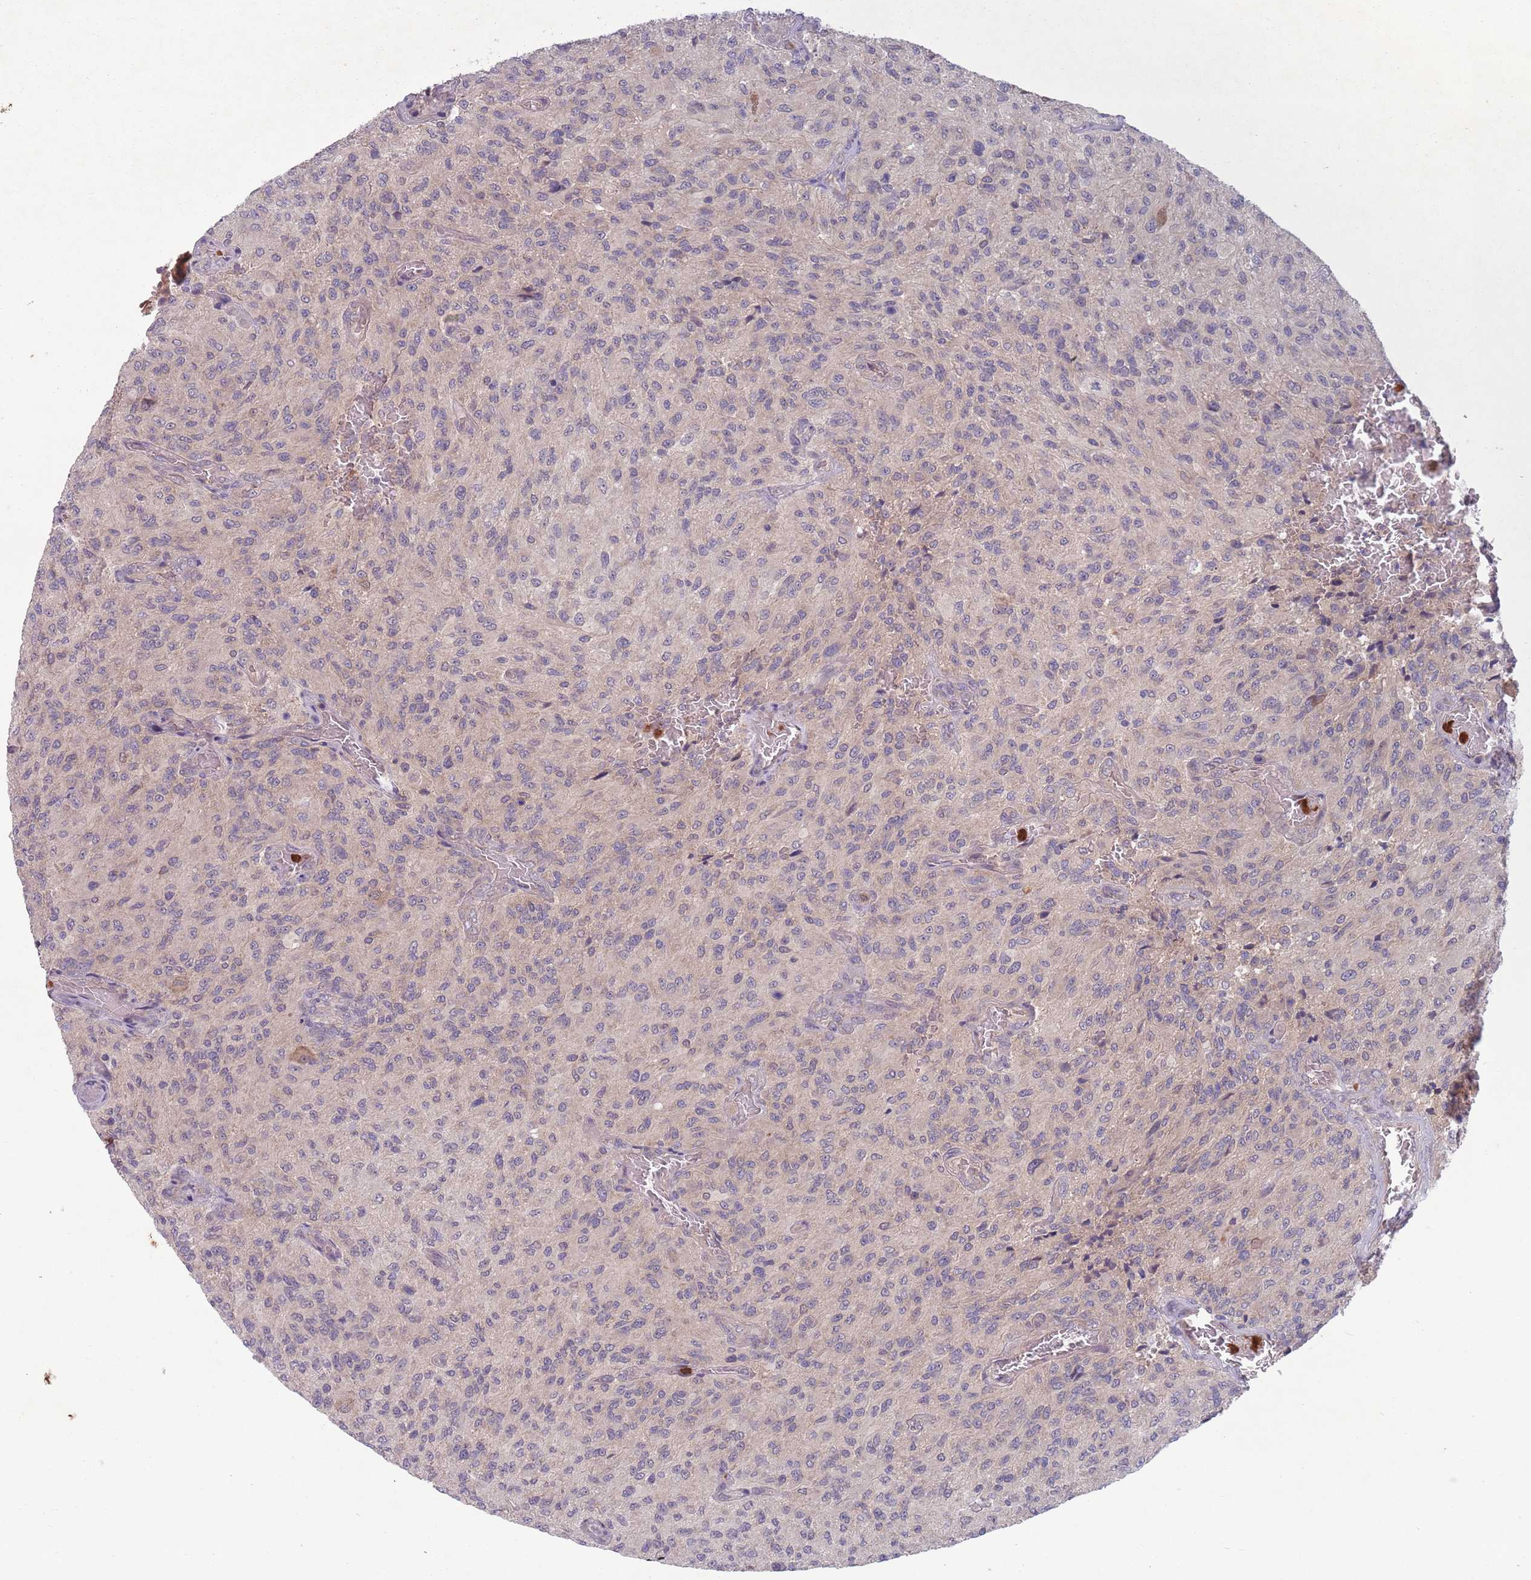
{"staining": {"intensity": "negative", "quantity": "none", "location": "none"}, "tissue": "glioma", "cell_type": "Tumor cells", "image_type": "cancer", "snomed": [{"axis": "morphology", "description": "Normal tissue, NOS"}, {"axis": "morphology", "description": "Glioma, malignant, High grade"}, {"axis": "topography", "description": "Cerebral cortex"}], "caption": "This image is of malignant glioma (high-grade) stained with IHC to label a protein in brown with the nuclei are counter-stained blue. There is no expression in tumor cells.", "gene": "TYW1", "patient": {"sex": "male", "age": 56}}